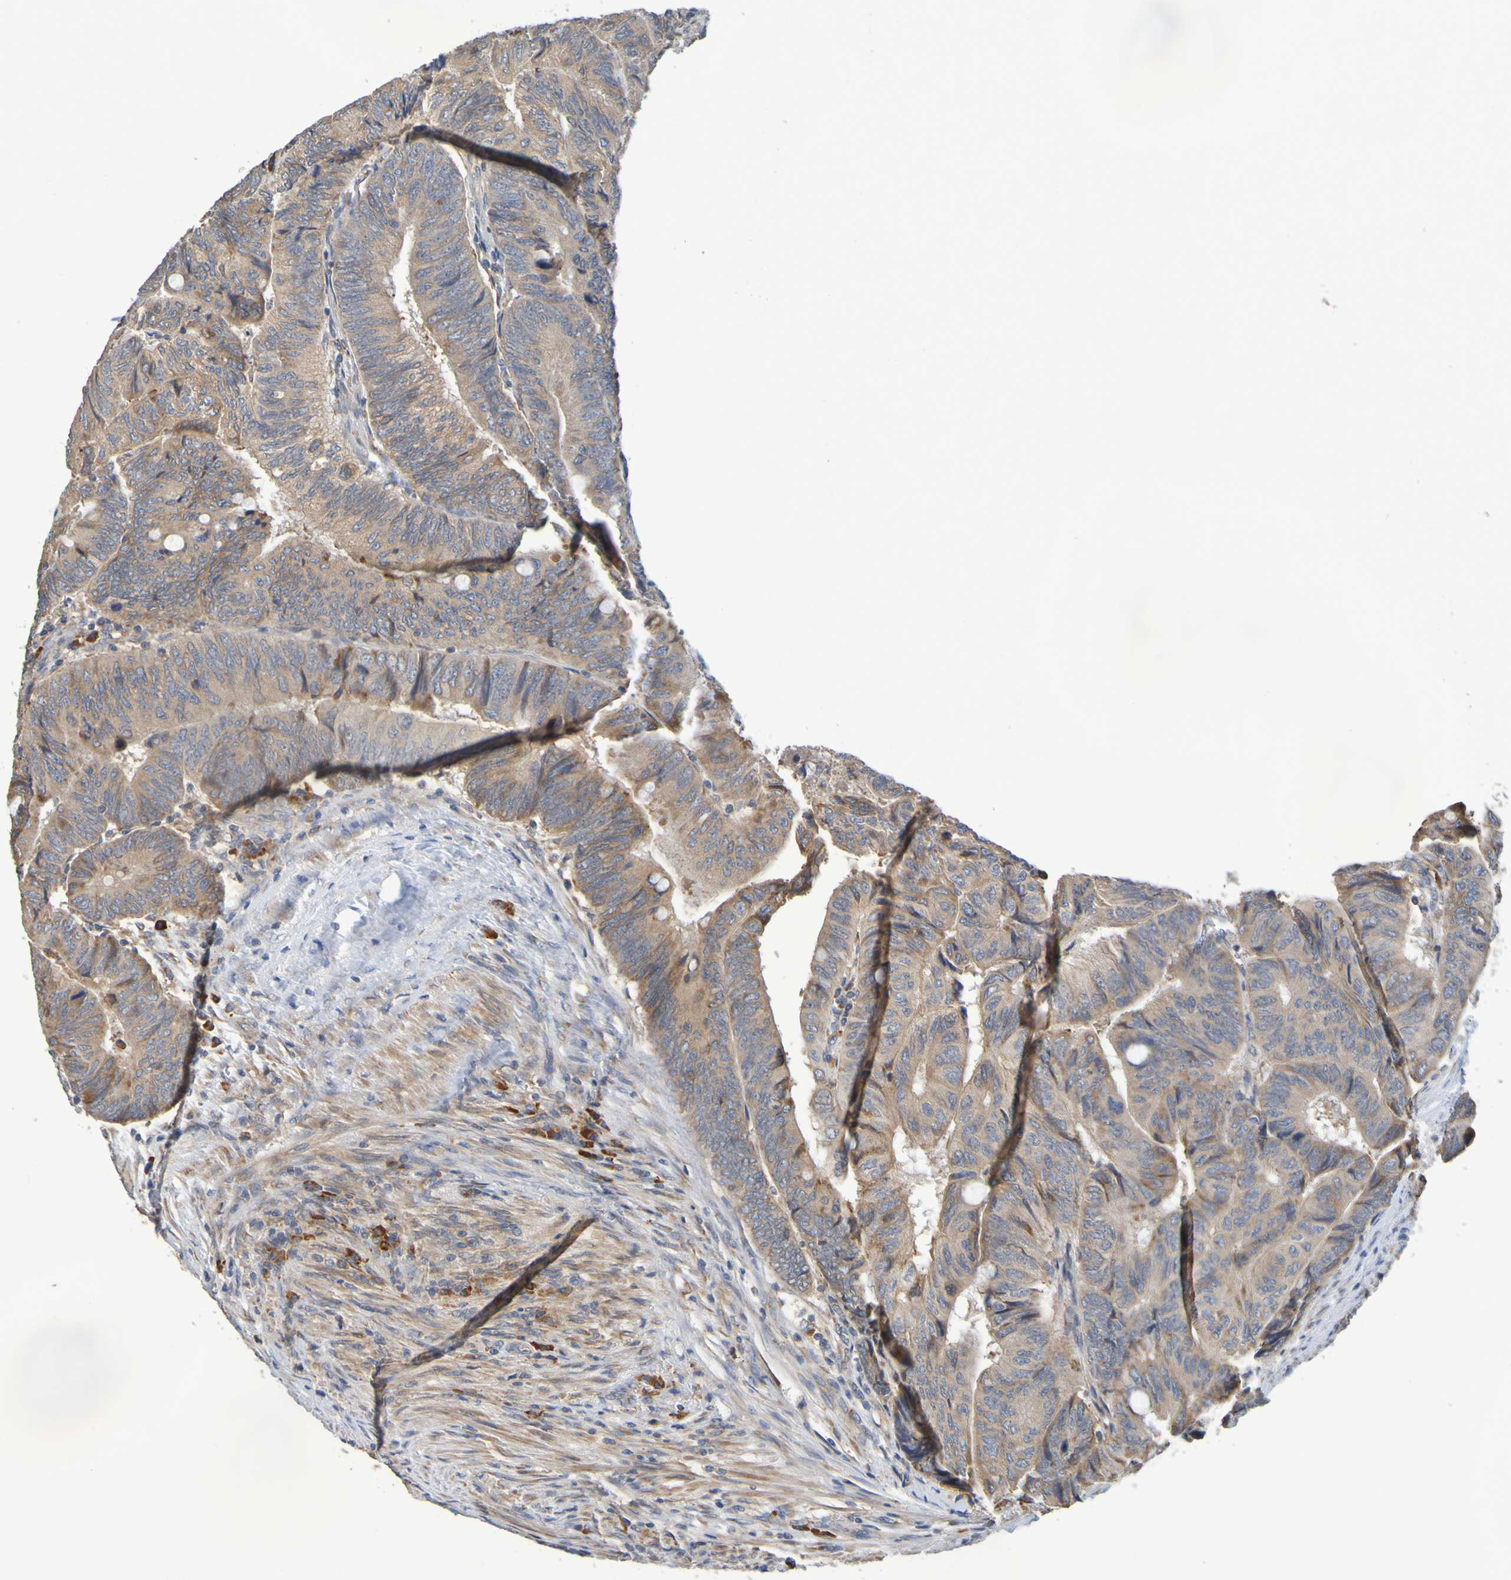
{"staining": {"intensity": "weak", "quantity": ">75%", "location": "cytoplasmic/membranous"}, "tissue": "colorectal cancer", "cell_type": "Tumor cells", "image_type": "cancer", "snomed": [{"axis": "morphology", "description": "Normal tissue, NOS"}, {"axis": "morphology", "description": "Adenocarcinoma, NOS"}, {"axis": "topography", "description": "Rectum"}, {"axis": "topography", "description": "Peripheral nerve tissue"}], "caption": "Tumor cells reveal low levels of weak cytoplasmic/membranous positivity in about >75% of cells in colorectal cancer (adenocarcinoma). Immunohistochemistry (ihc) stains the protein in brown and the nuclei are stained blue.", "gene": "CLDN18", "patient": {"sex": "male", "age": 92}}